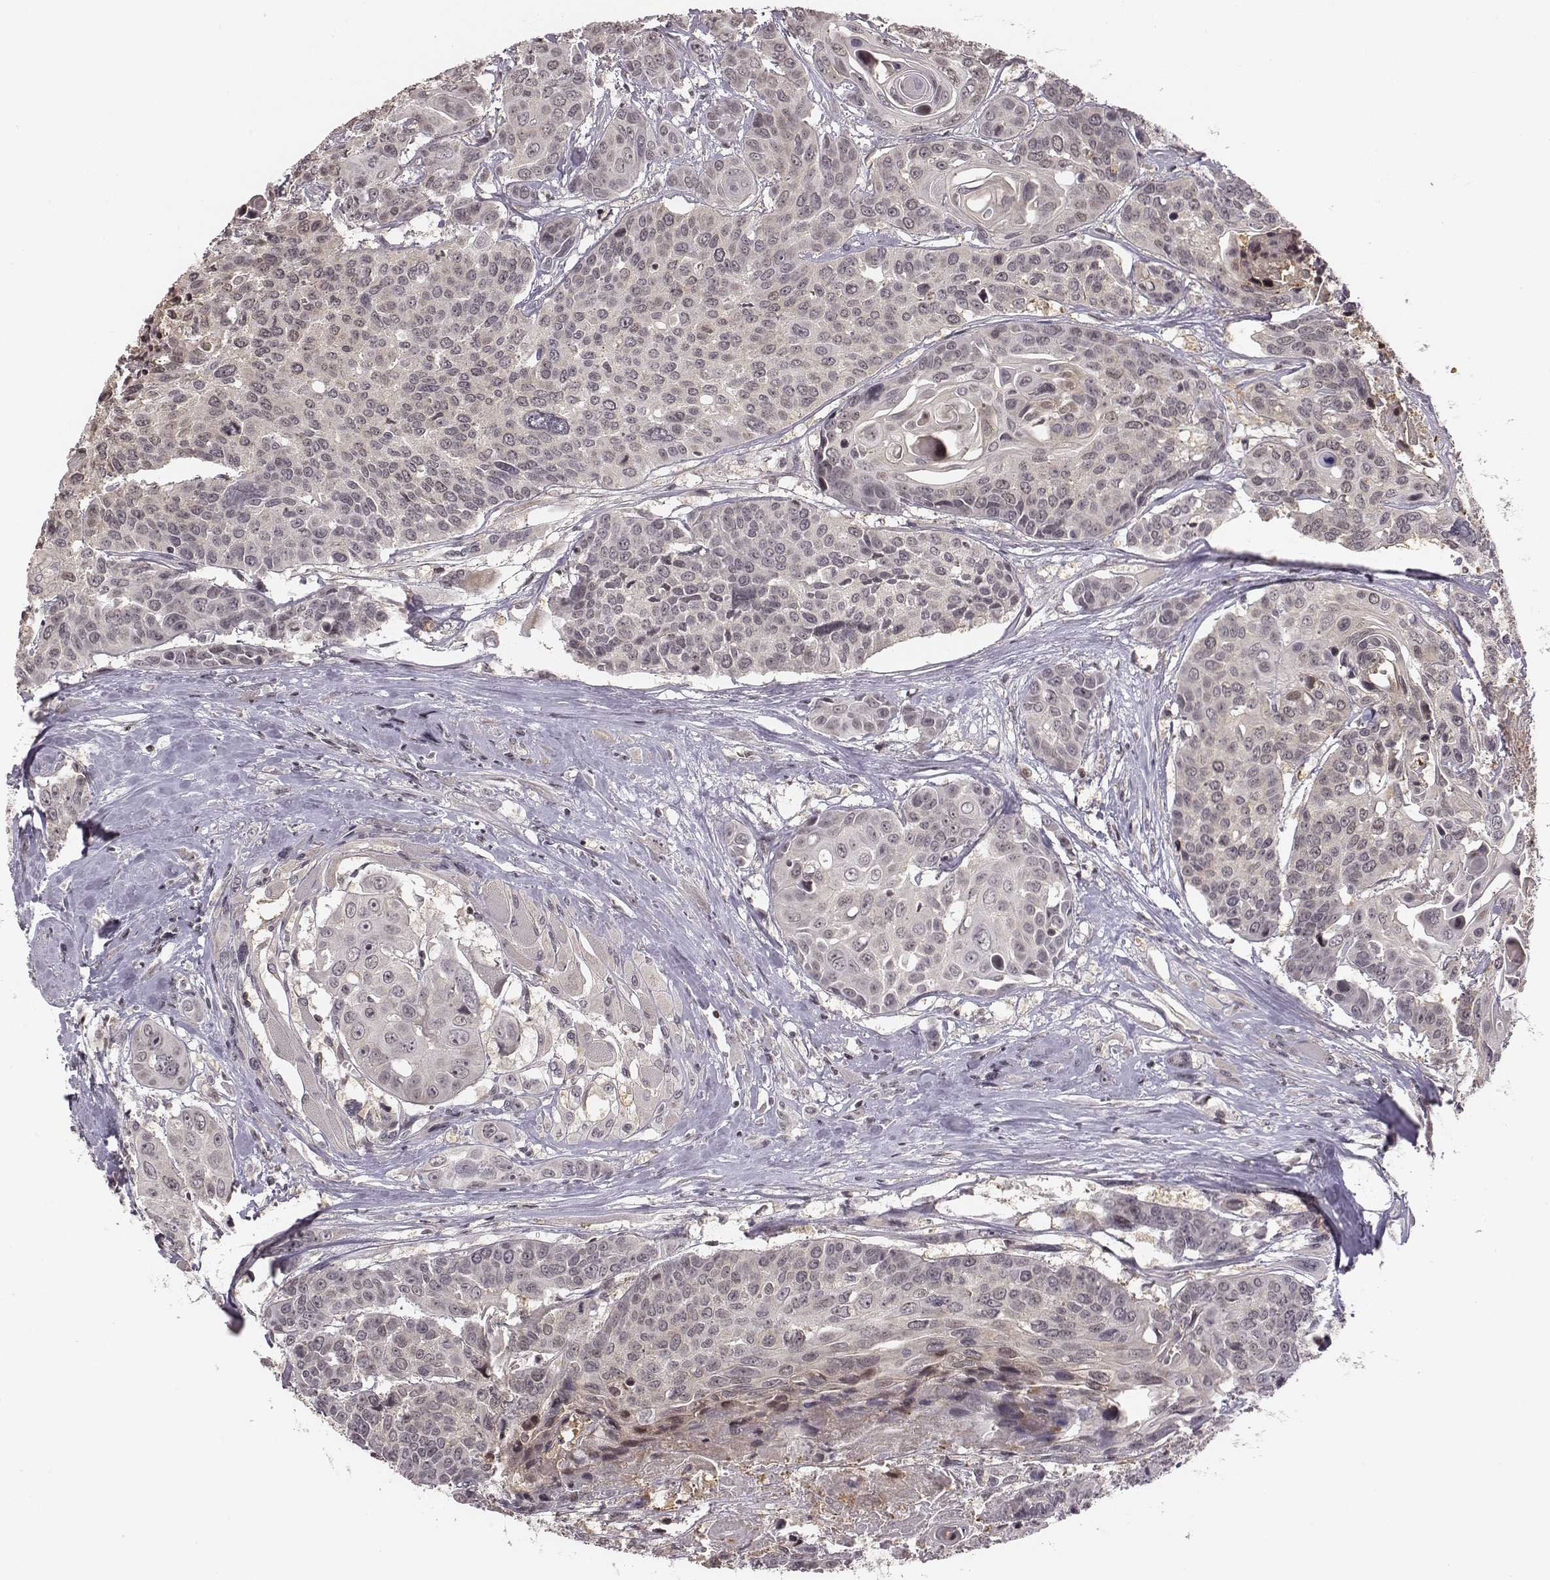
{"staining": {"intensity": "negative", "quantity": "none", "location": "none"}, "tissue": "head and neck cancer", "cell_type": "Tumor cells", "image_type": "cancer", "snomed": [{"axis": "morphology", "description": "Squamous cell carcinoma, NOS"}, {"axis": "topography", "description": "Oral tissue"}, {"axis": "topography", "description": "Head-Neck"}], "caption": "DAB (3,3'-diaminobenzidine) immunohistochemical staining of human squamous cell carcinoma (head and neck) exhibits no significant expression in tumor cells.", "gene": "GRM4", "patient": {"sex": "male", "age": 56}}